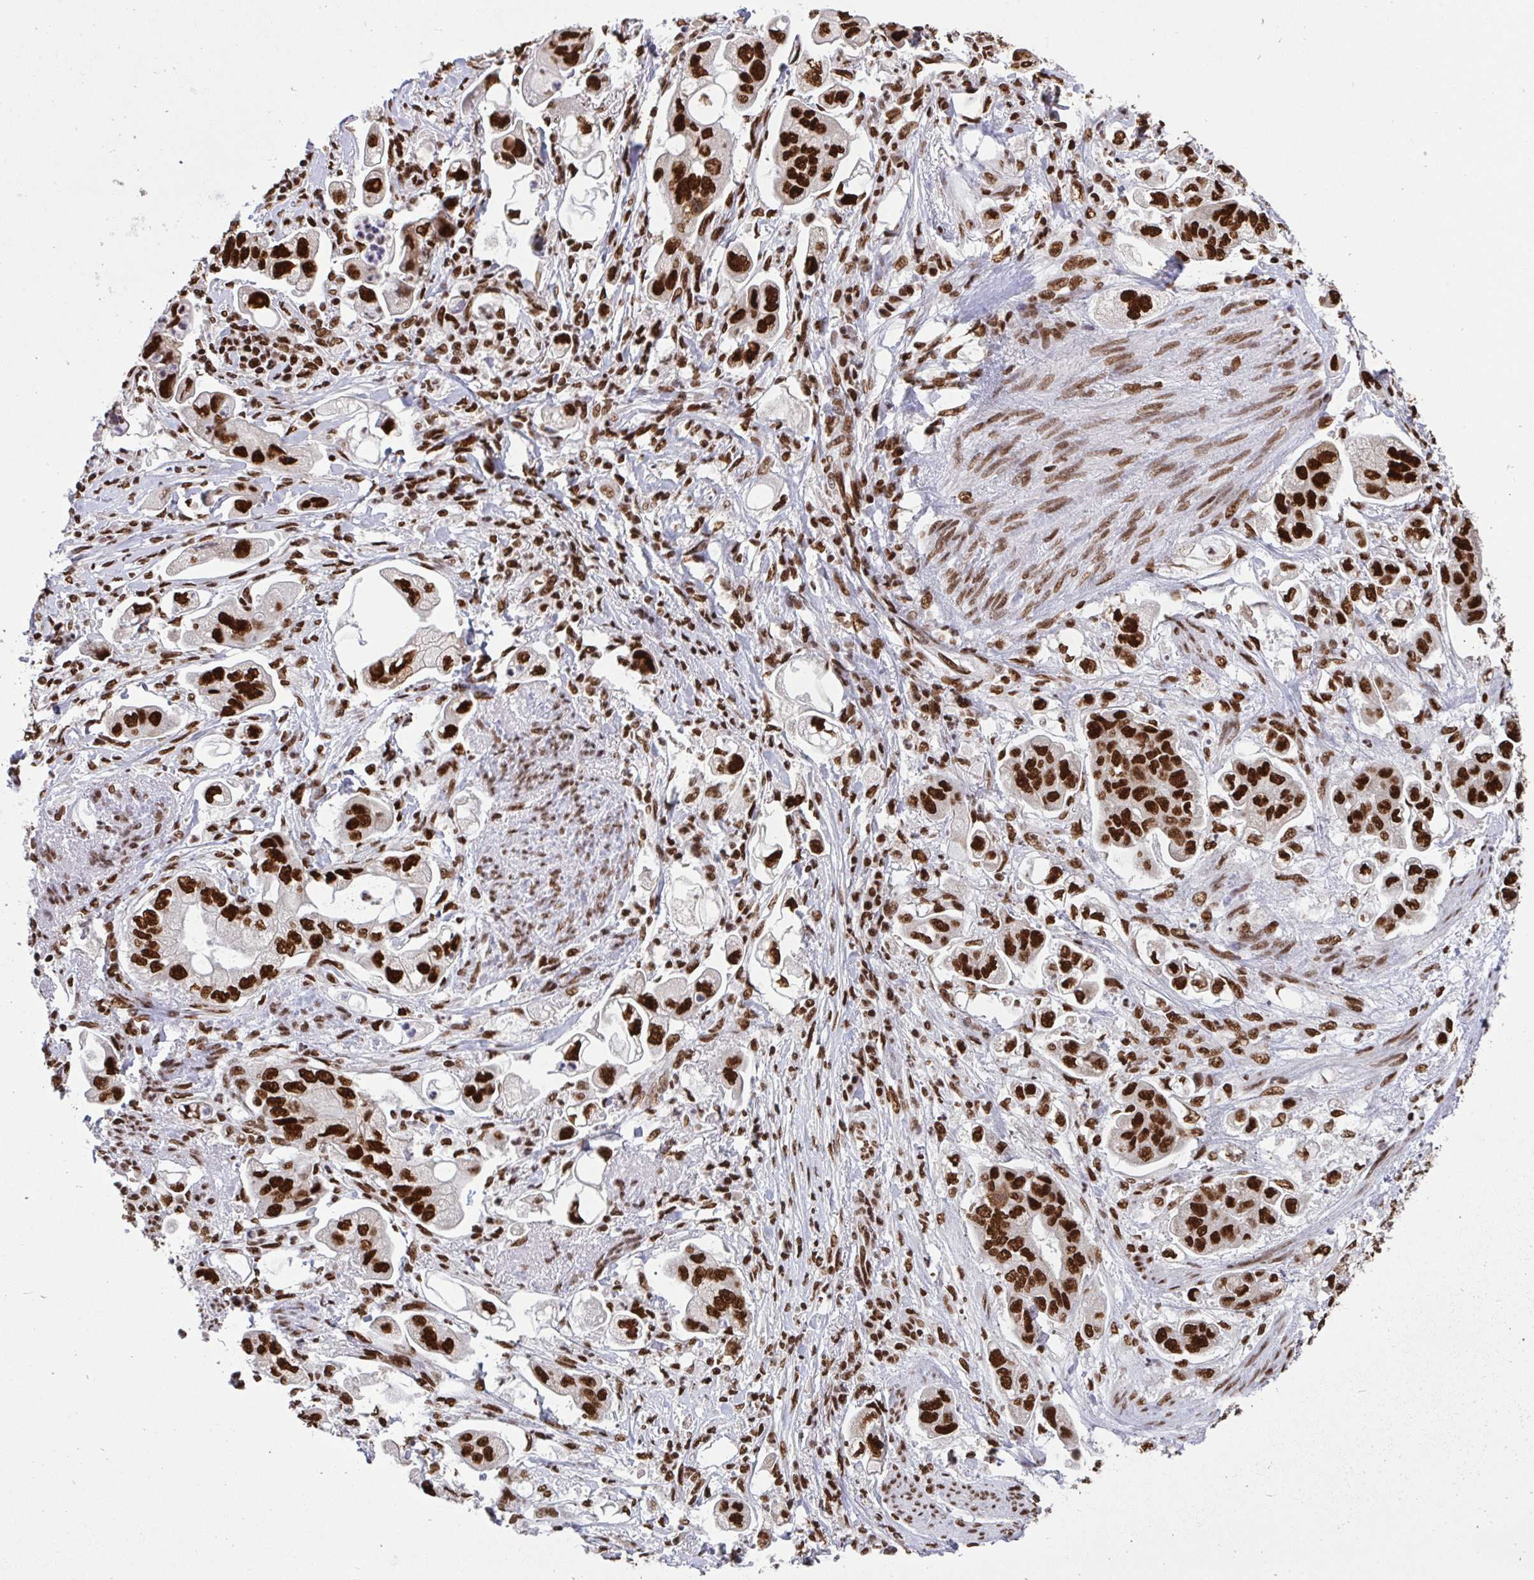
{"staining": {"intensity": "strong", "quantity": ">75%", "location": "nuclear"}, "tissue": "stomach cancer", "cell_type": "Tumor cells", "image_type": "cancer", "snomed": [{"axis": "morphology", "description": "Adenocarcinoma, NOS"}, {"axis": "topography", "description": "Stomach"}], "caption": "Stomach cancer (adenocarcinoma) stained with DAB immunohistochemistry exhibits high levels of strong nuclear positivity in approximately >75% of tumor cells. Using DAB (brown) and hematoxylin (blue) stains, captured at high magnification using brightfield microscopy.", "gene": "HNRNPL", "patient": {"sex": "male", "age": 62}}